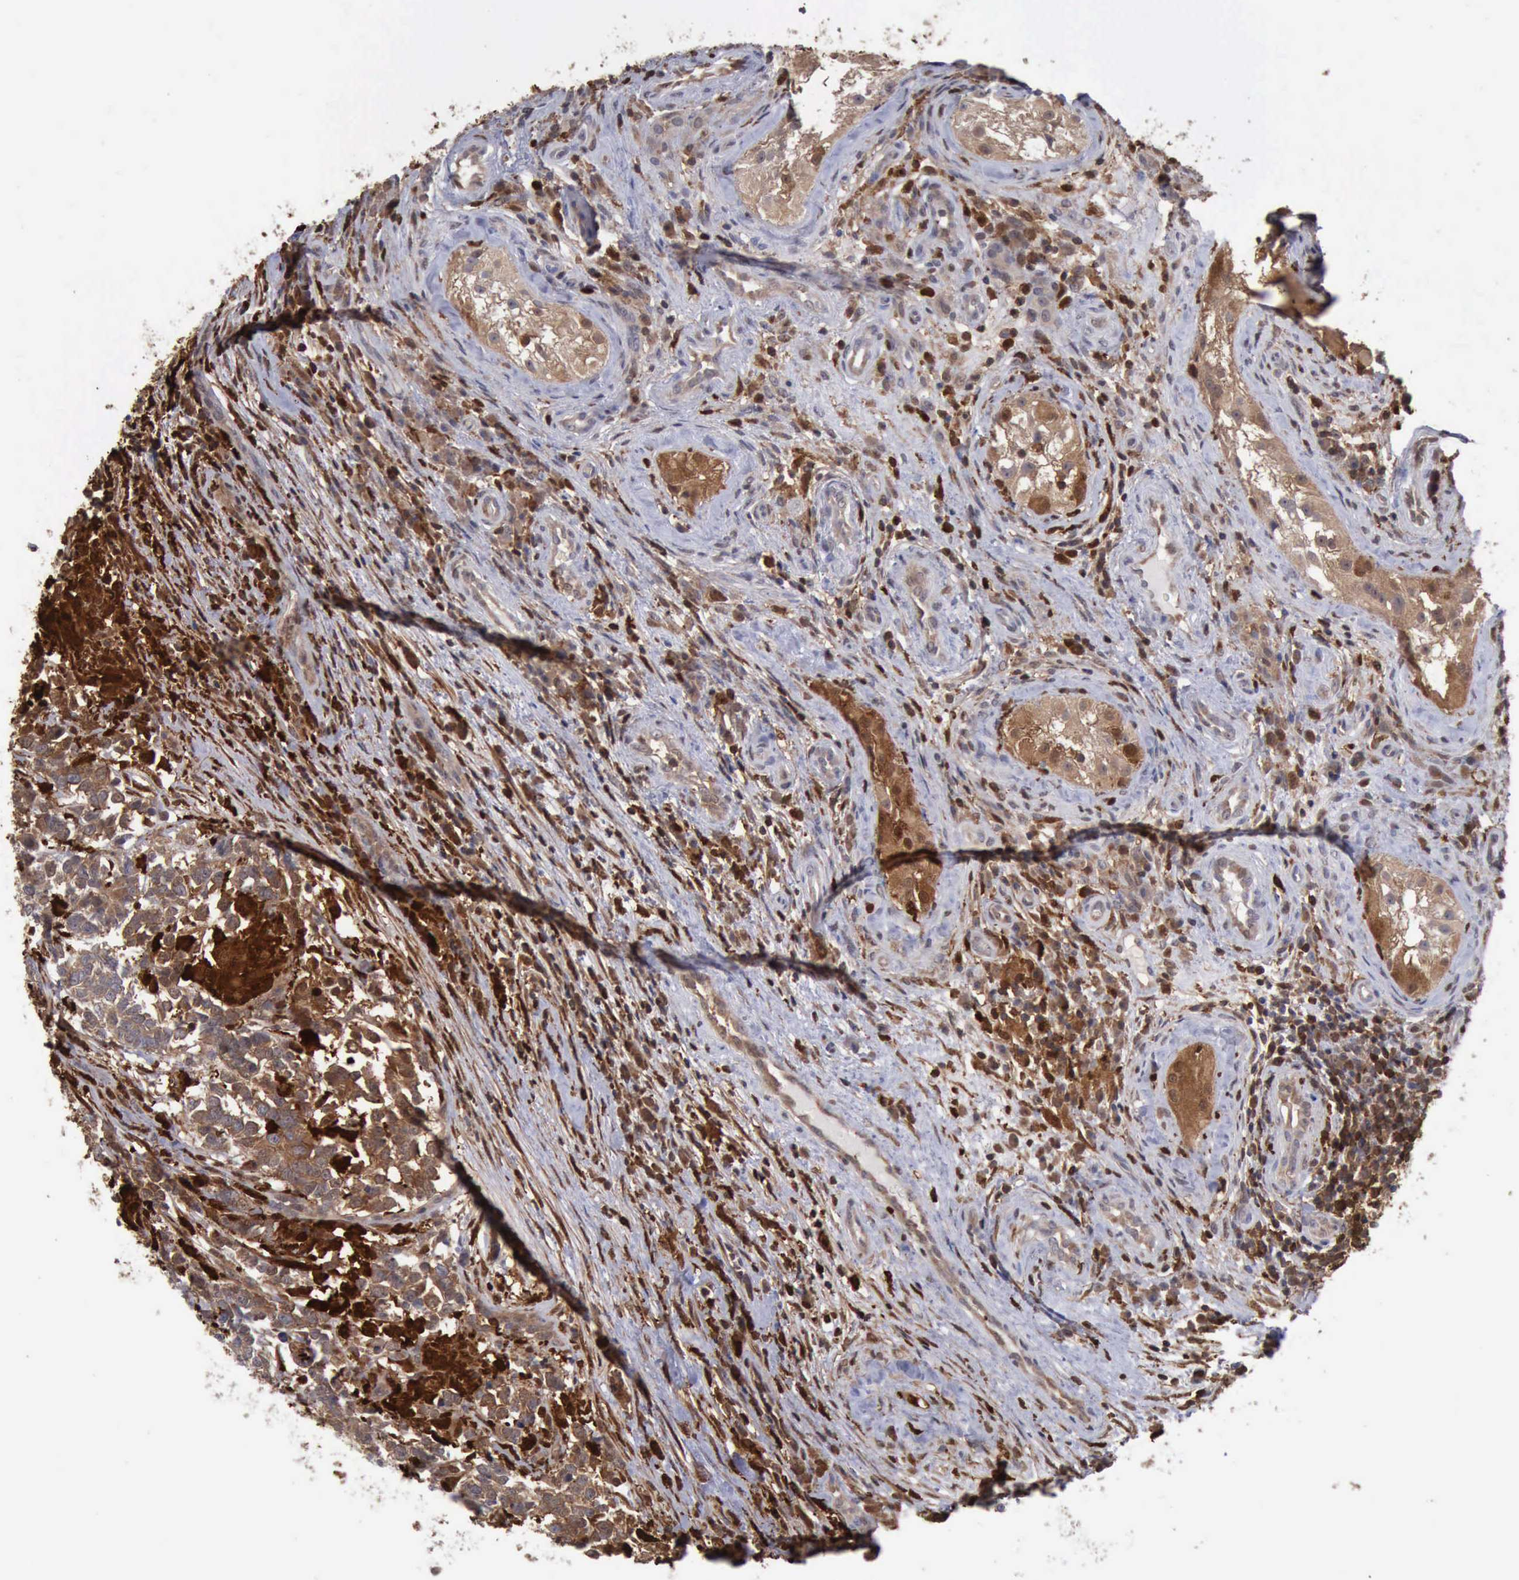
{"staining": {"intensity": "negative", "quantity": "none", "location": "none"}, "tissue": "testis cancer", "cell_type": "Tumor cells", "image_type": "cancer", "snomed": [{"axis": "morphology", "description": "Carcinoma, Embryonal, NOS"}, {"axis": "topography", "description": "Testis"}], "caption": "The image demonstrates no staining of tumor cells in testis cancer. (DAB immunohistochemistry with hematoxylin counter stain).", "gene": "STAT1", "patient": {"sex": "male", "age": 26}}